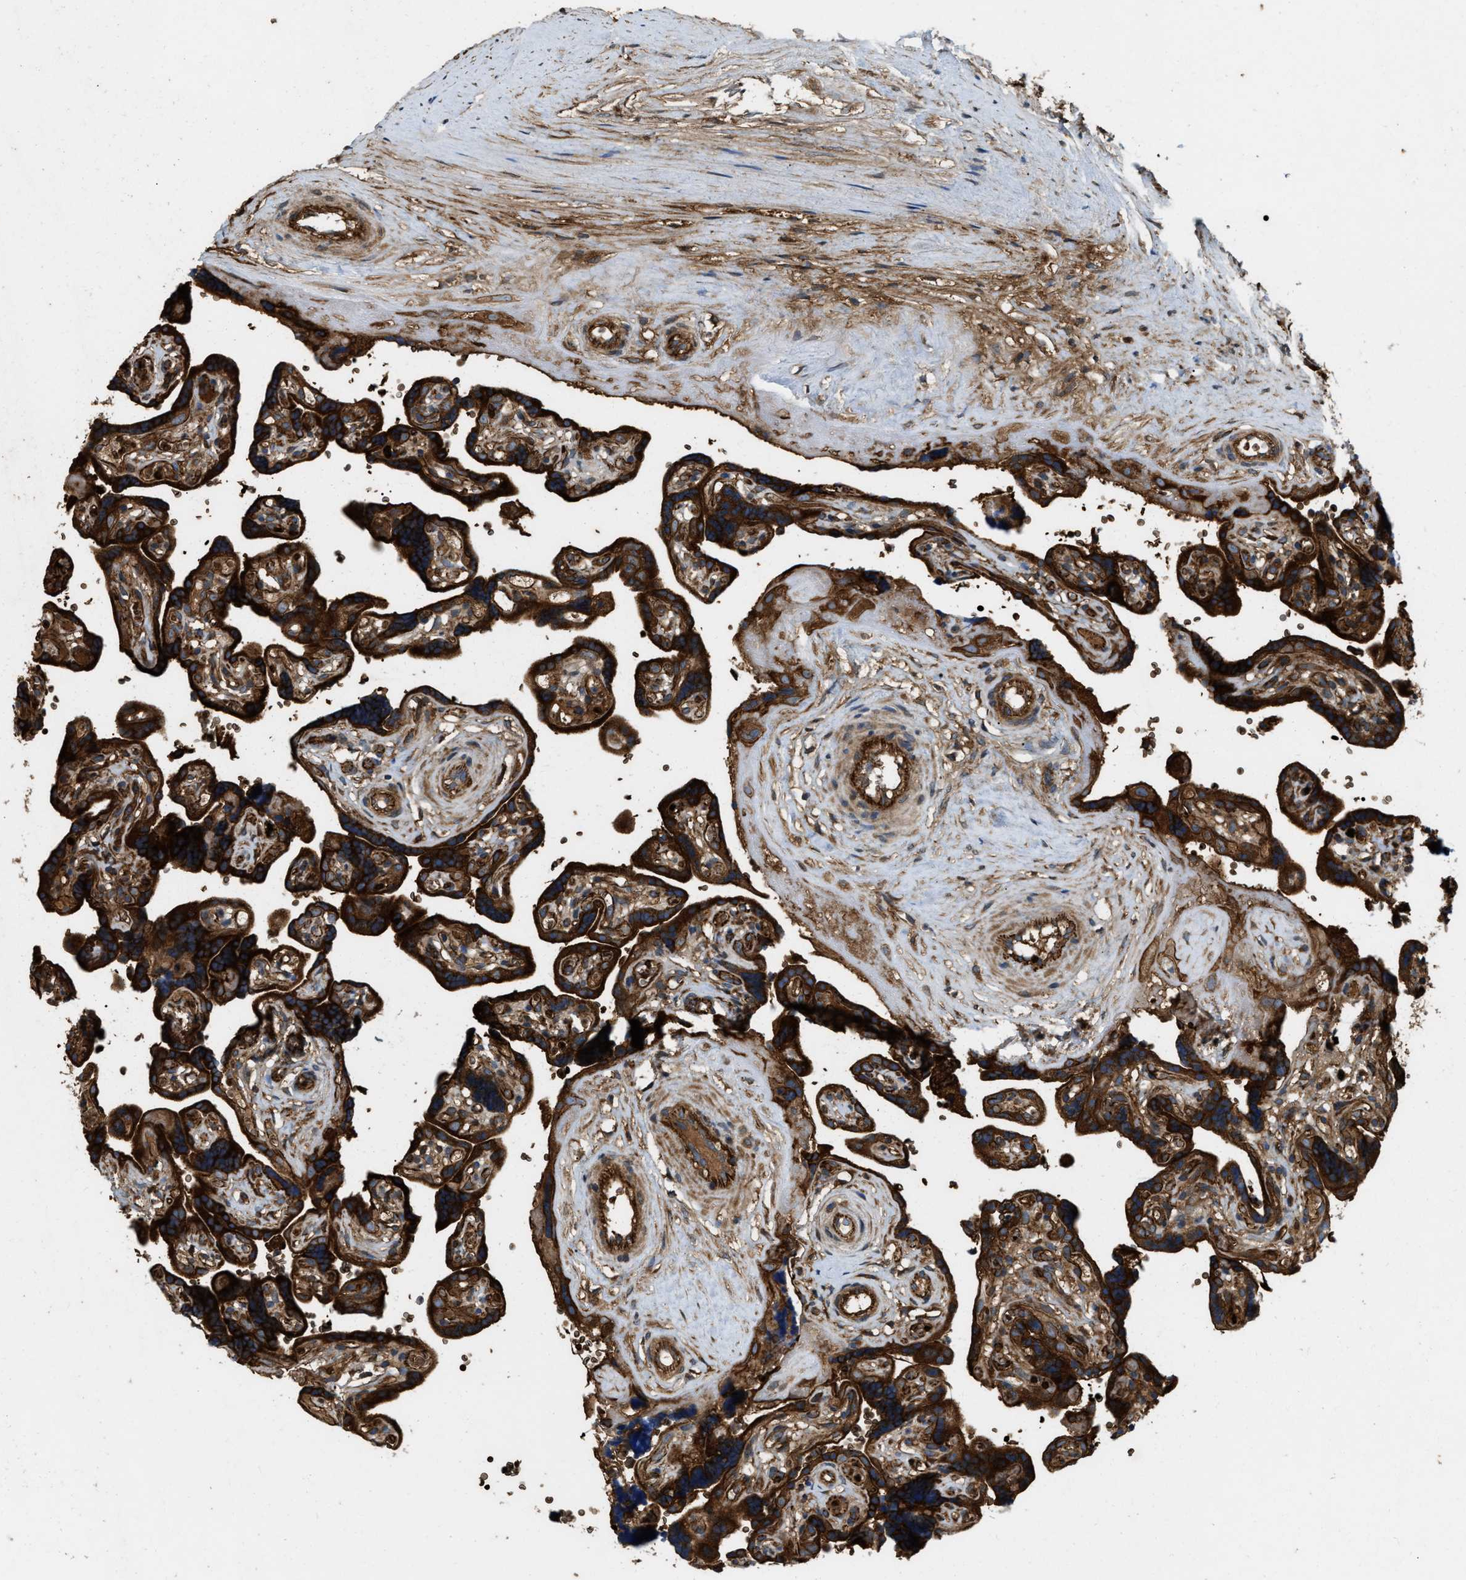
{"staining": {"intensity": "strong", "quantity": ">75%", "location": "cytoplasmic/membranous"}, "tissue": "placenta", "cell_type": "Decidual cells", "image_type": "normal", "snomed": [{"axis": "morphology", "description": "Normal tissue, NOS"}, {"axis": "topography", "description": "Placenta"}], "caption": "Immunohistochemistry (IHC) staining of benign placenta, which shows high levels of strong cytoplasmic/membranous expression in approximately >75% of decidual cells indicating strong cytoplasmic/membranous protein positivity. The staining was performed using DAB (3,3'-diaminobenzidine) (brown) for protein detection and nuclei were counterstained in hematoxylin (blue).", "gene": "ERC1", "patient": {"sex": "female", "age": 30}}